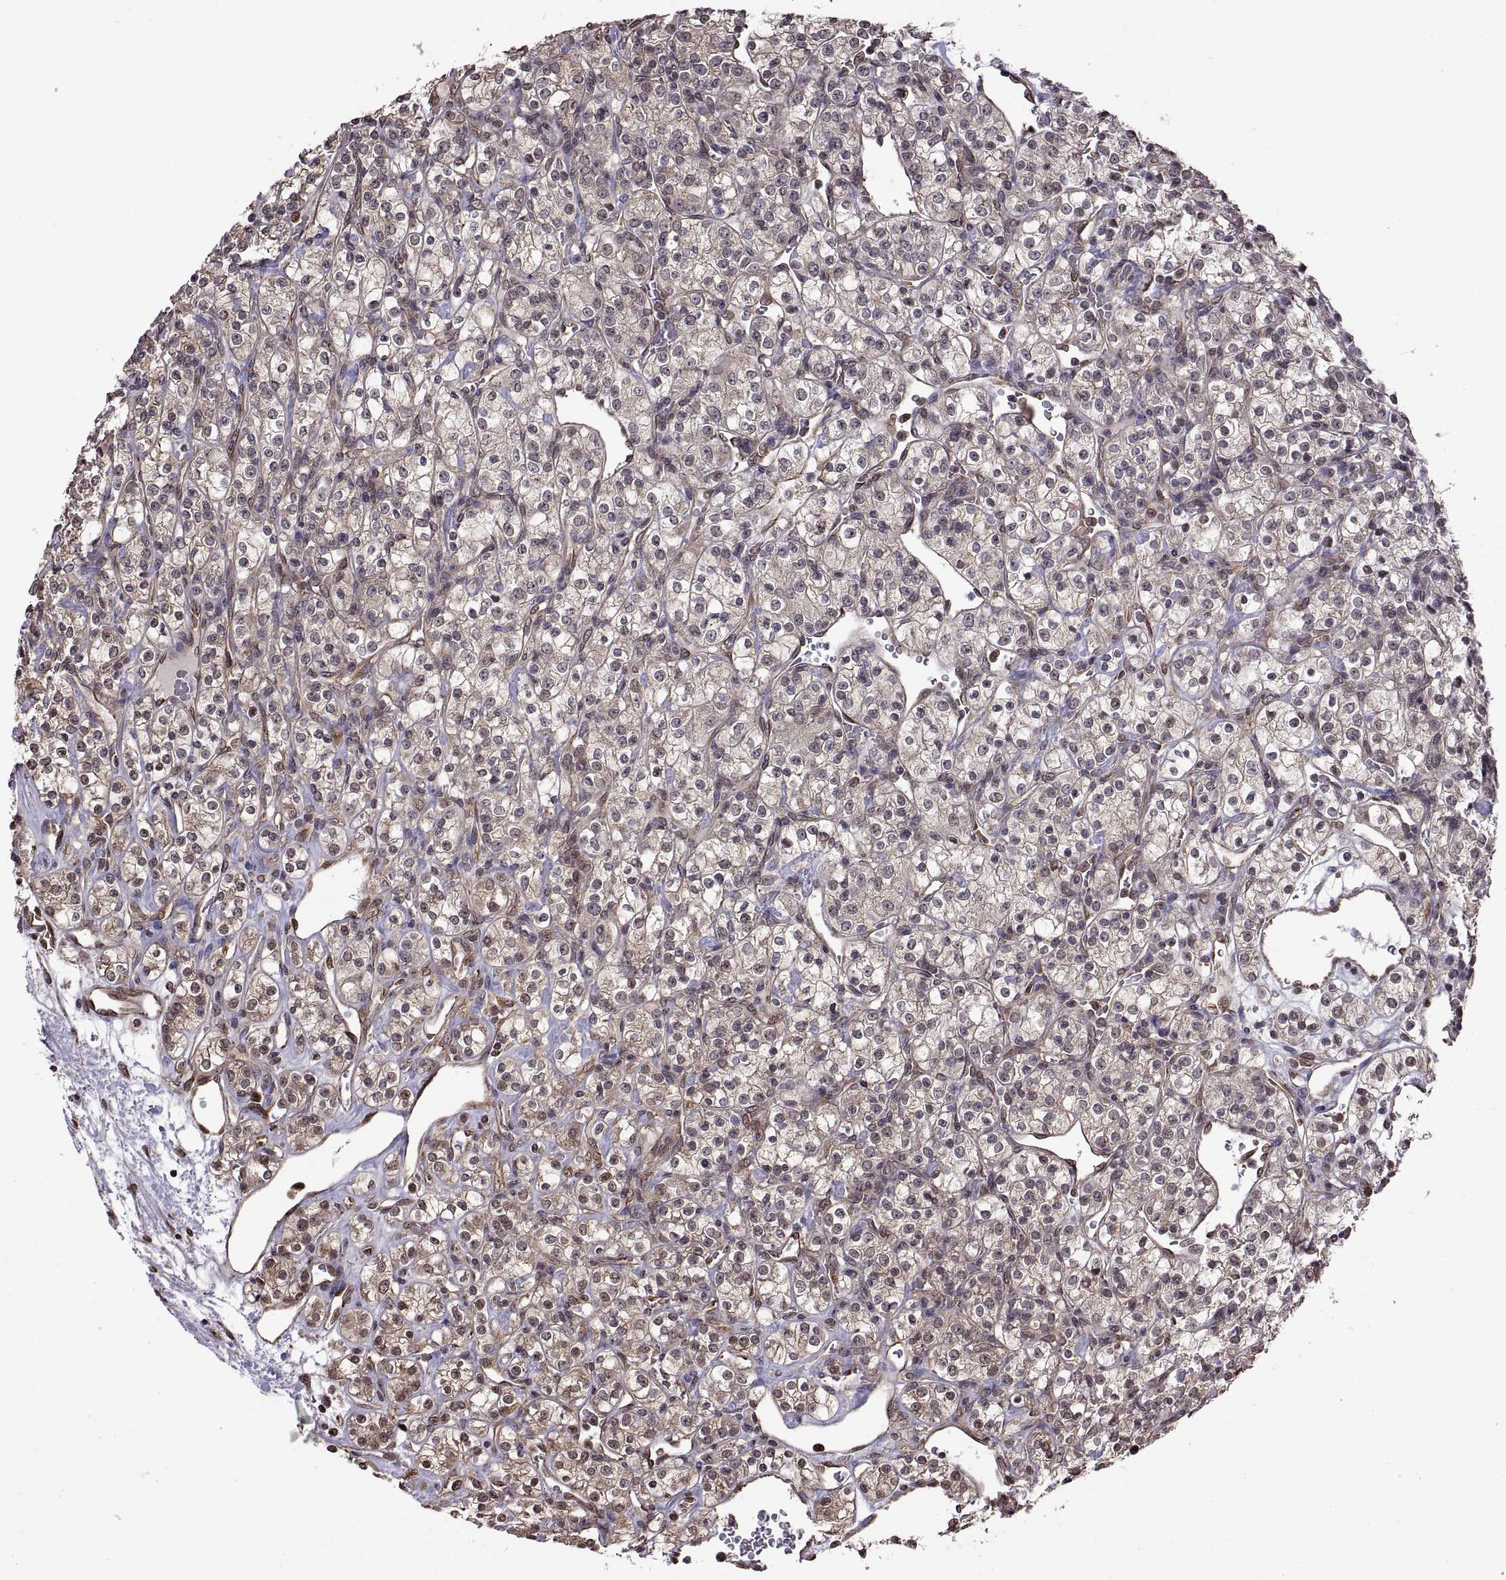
{"staining": {"intensity": "weak", "quantity": "25%-75%", "location": "cytoplasmic/membranous"}, "tissue": "renal cancer", "cell_type": "Tumor cells", "image_type": "cancer", "snomed": [{"axis": "morphology", "description": "Adenocarcinoma, NOS"}, {"axis": "topography", "description": "Kidney"}], "caption": "Immunohistochemical staining of renal cancer (adenocarcinoma) reveals low levels of weak cytoplasmic/membranous protein expression in about 25%-75% of tumor cells. Immunohistochemistry (ihc) stains the protein of interest in brown and the nuclei are stained blue.", "gene": "ARRB1", "patient": {"sex": "male", "age": 77}}